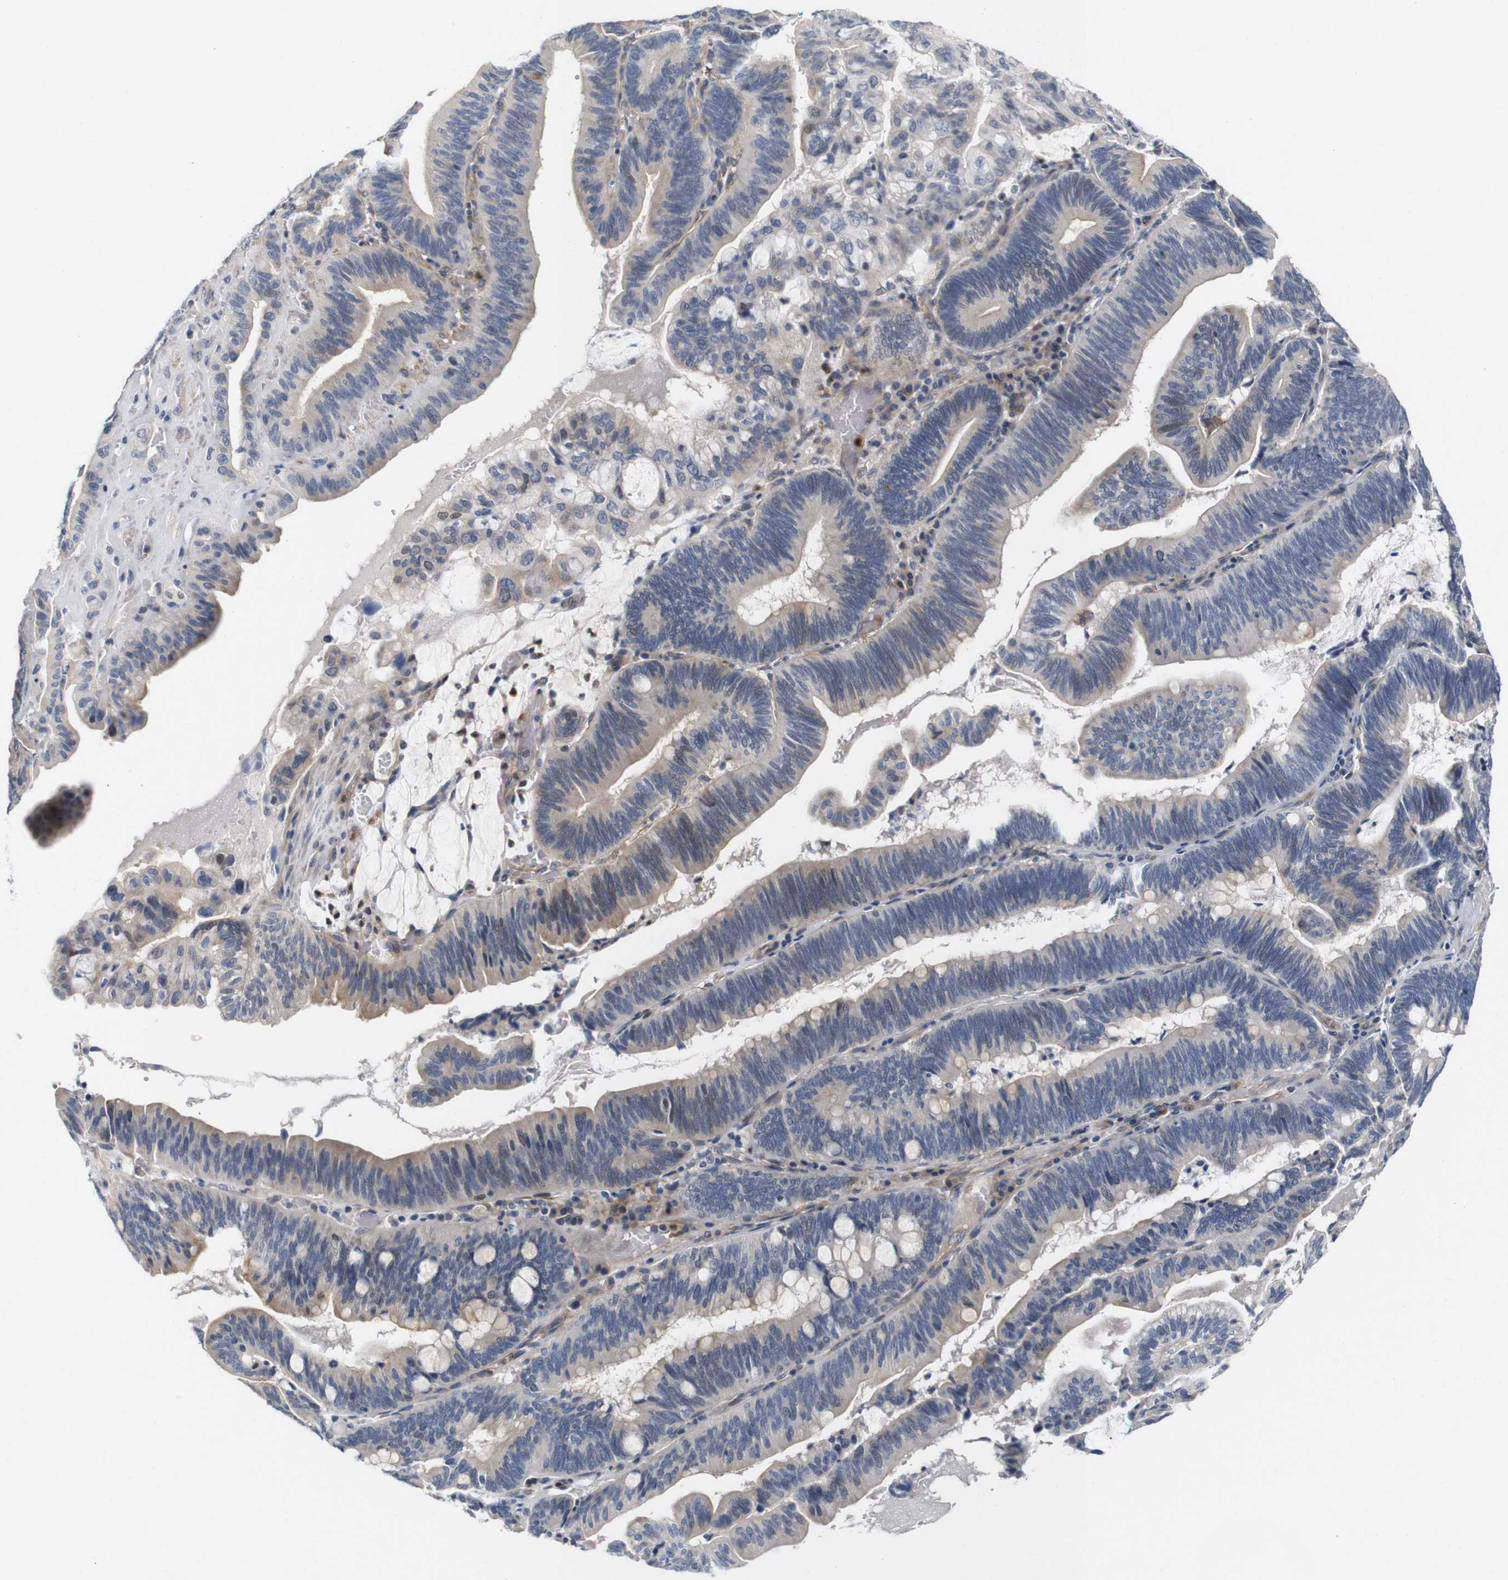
{"staining": {"intensity": "weak", "quantity": "25%-75%", "location": "cytoplasmic/membranous"}, "tissue": "pancreatic cancer", "cell_type": "Tumor cells", "image_type": "cancer", "snomed": [{"axis": "morphology", "description": "Adenocarcinoma, NOS"}, {"axis": "topography", "description": "Pancreas"}], "caption": "This is a histology image of immunohistochemistry (IHC) staining of adenocarcinoma (pancreatic), which shows weak positivity in the cytoplasmic/membranous of tumor cells.", "gene": "CYB561", "patient": {"sex": "male", "age": 82}}